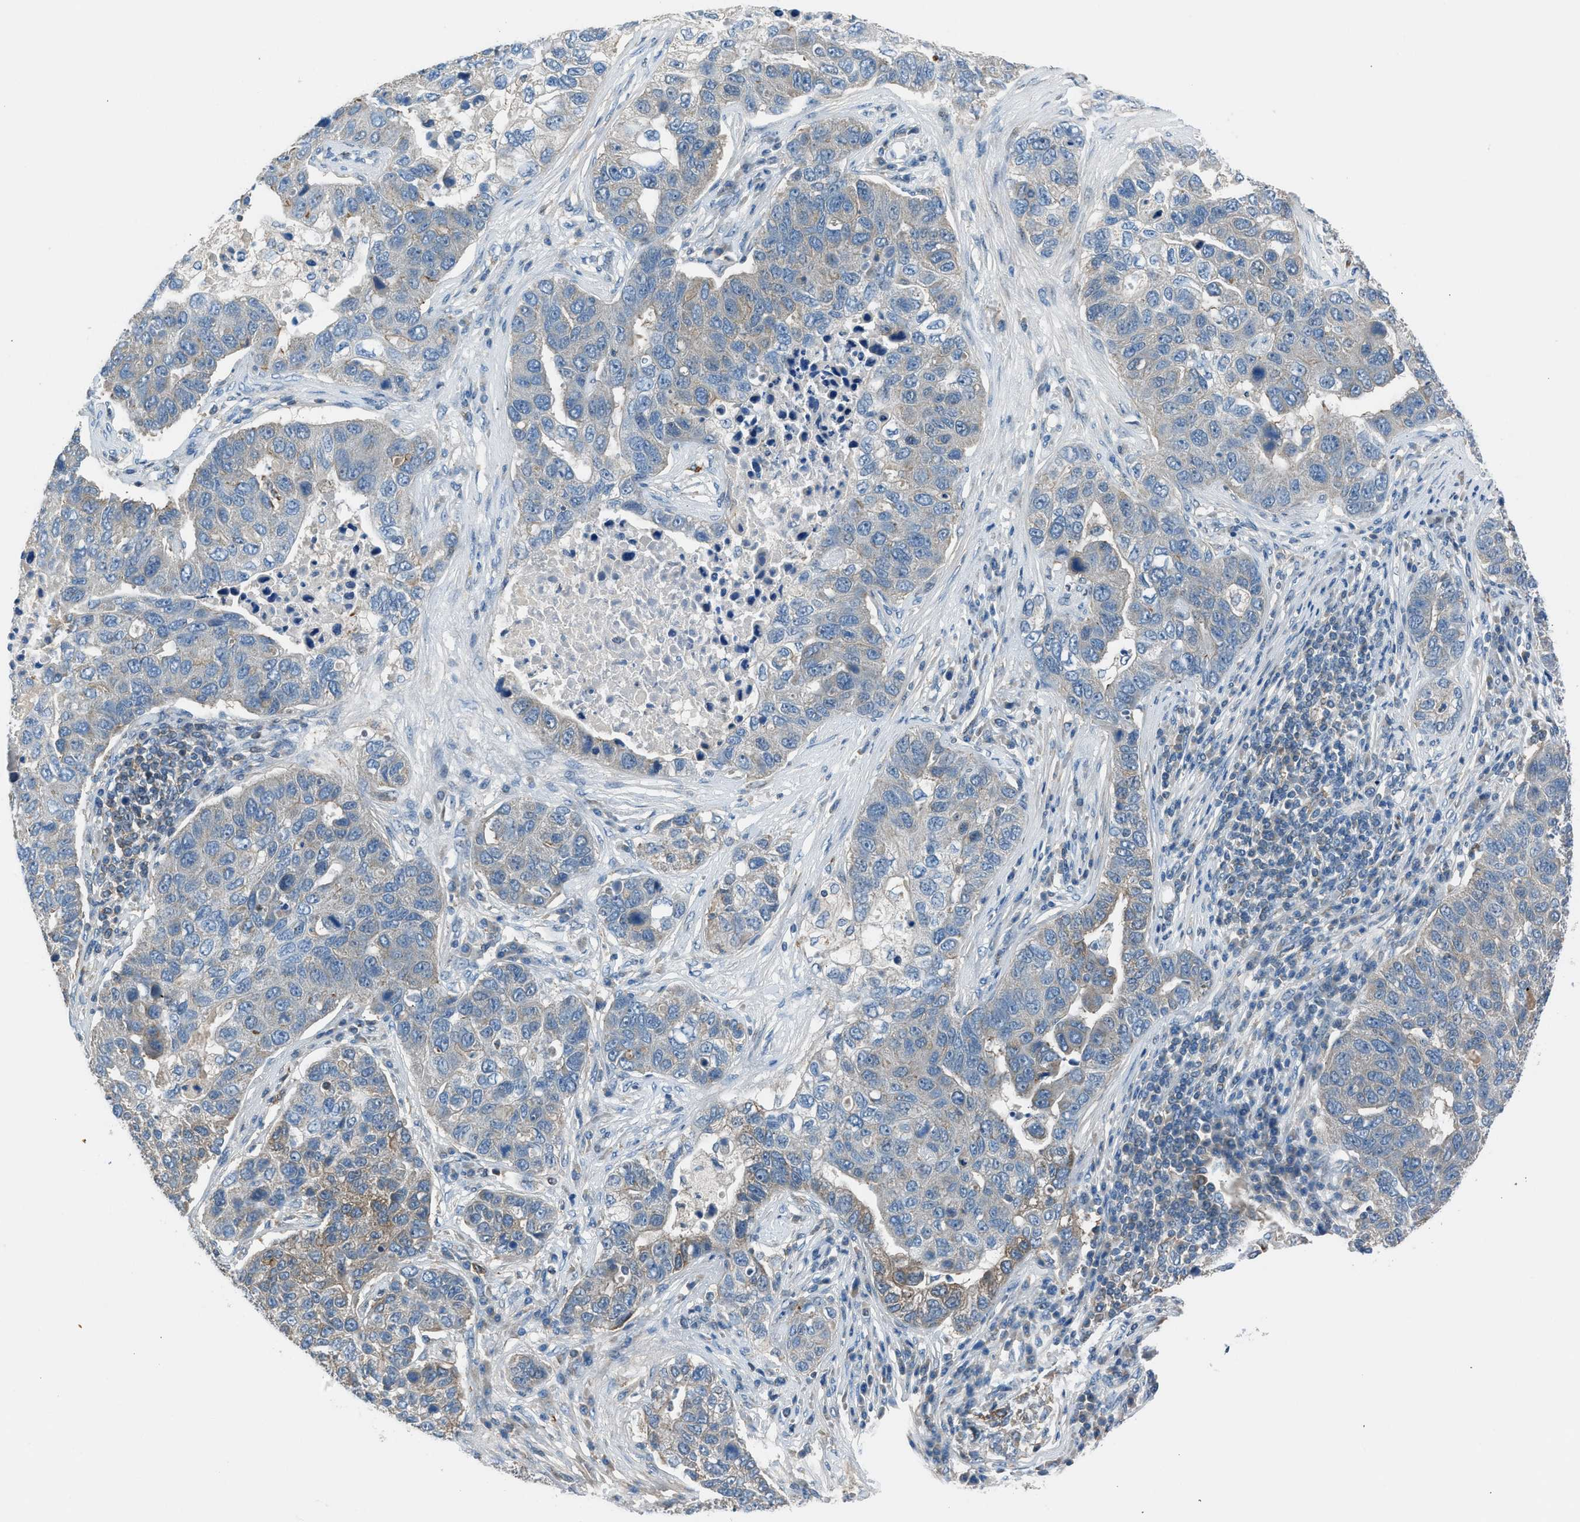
{"staining": {"intensity": "weak", "quantity": "25%-75%", "location": "cytoplasmic/membranous"}, "tissue": "pancreatic cancer", "cell_type": "Tumor cells", "image_type": "cancer", "snomed": [{"axis": "morphology", "description": "Adenocarcinoma, NOS"}, {"axis": "topography", "description": "Pancreas"}], "caption": "Pancreatic adenocarcinoma stained with DAB (3,3'-diaminobenzidine) immunohistochemistry (IHC) displays low levels of weak cytoplasmic/membranous positivity in about 25%-75% of tumor cells.", "gene": "LMLN", "patient": {"sex": "female", "age": 61}}